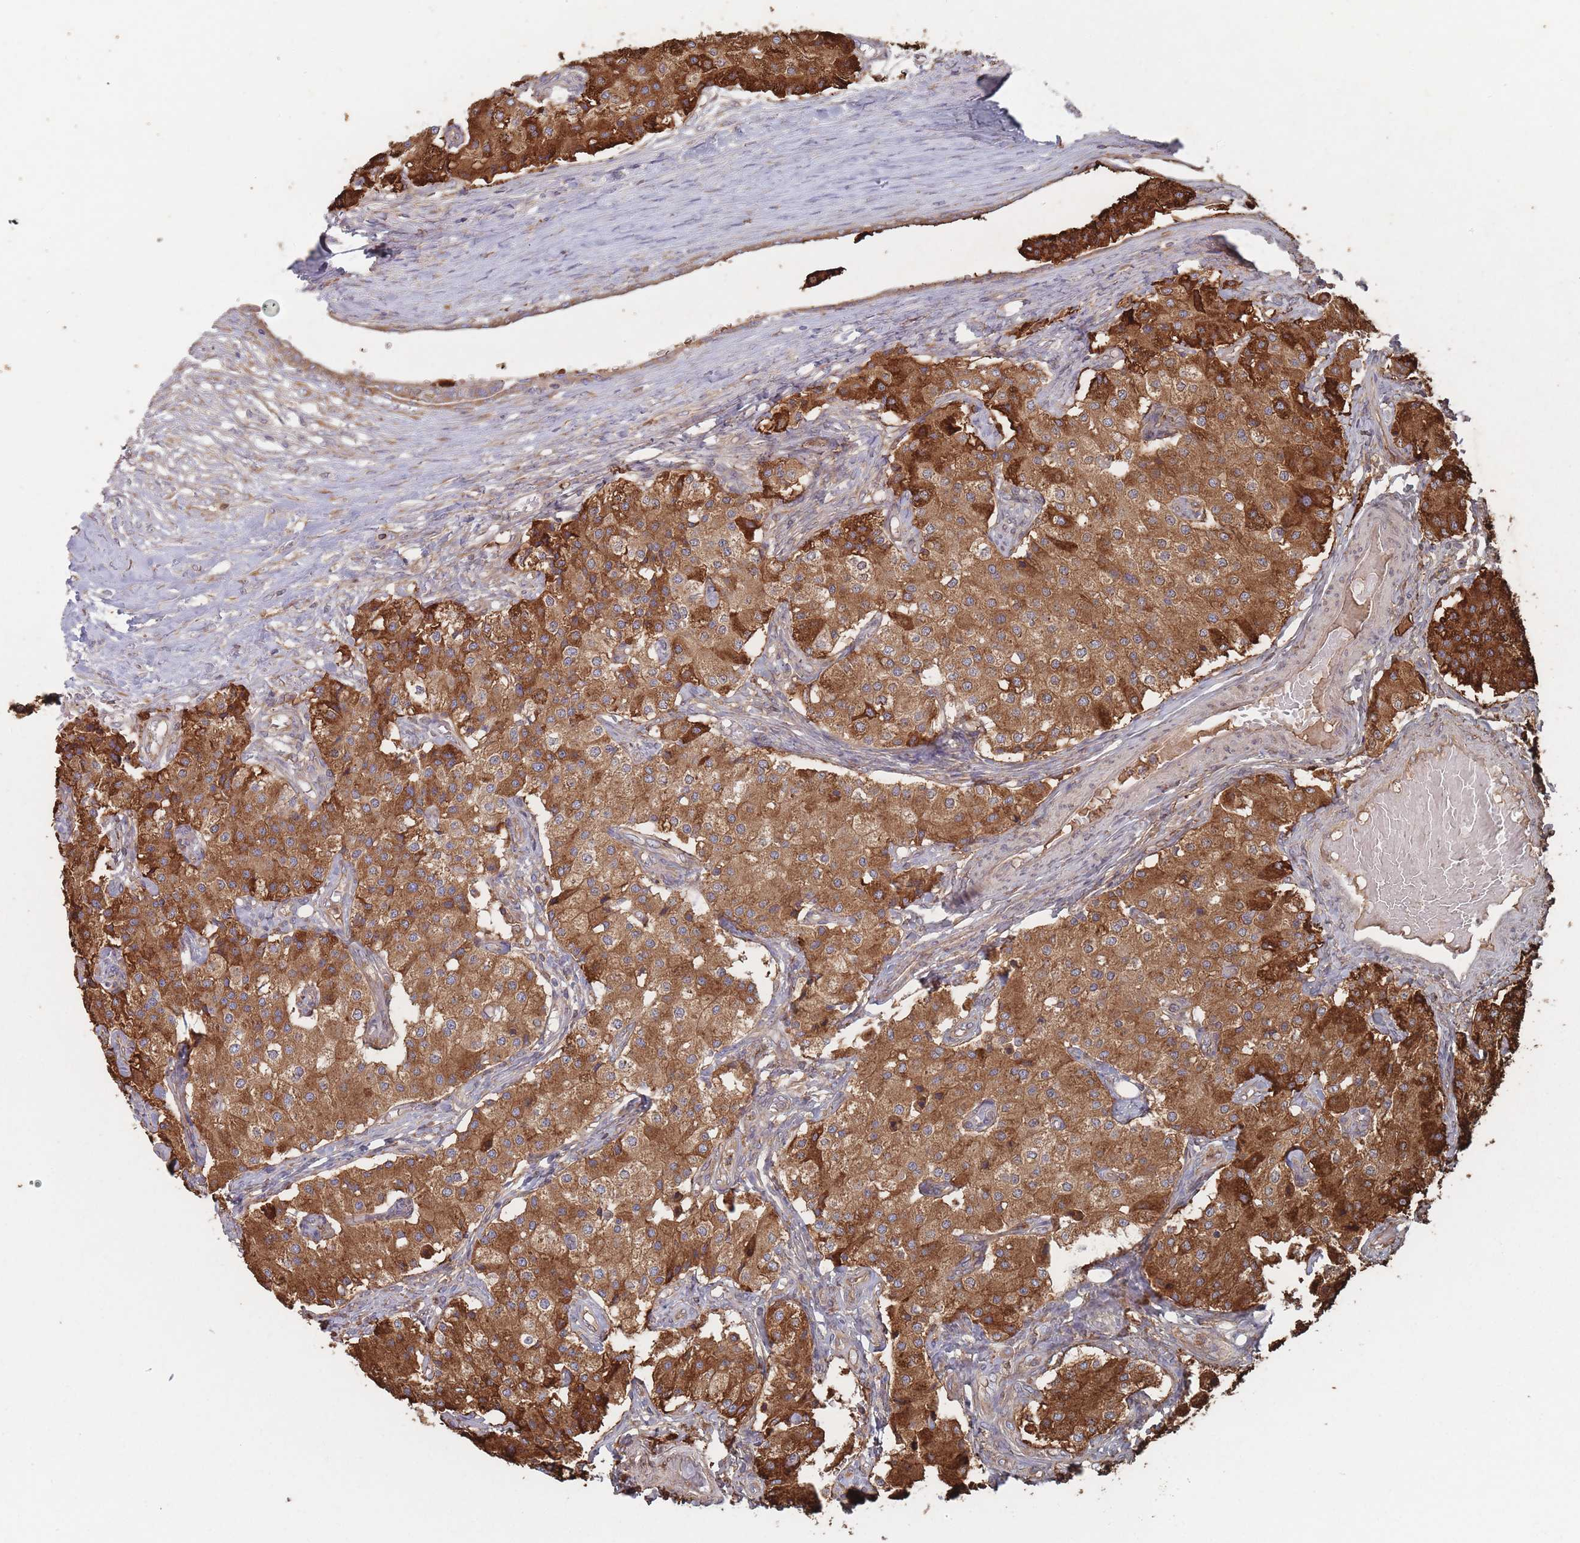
{"staining": {"intensity": "strong", "quantity": ">75%", "location": "cytoplasmic/membranous"}, "tissue": "carcinoid", "cell_type": "Tumor cells", "image_type": "cancer", "snomed": [{"axis": "morphology", "description": "Carcinoid, malignant, NOS"}, {"axis": "topography", "description": "Pancreas"}], "caption": "There is high levels of strong cytoplasmic/membranous staining in tumor cells of malignant carcinoid, as demonstrated by immunohistochemical staining (brown color).", "gene": "KDSR", "patient": {"sex": "female", "age": 54}}